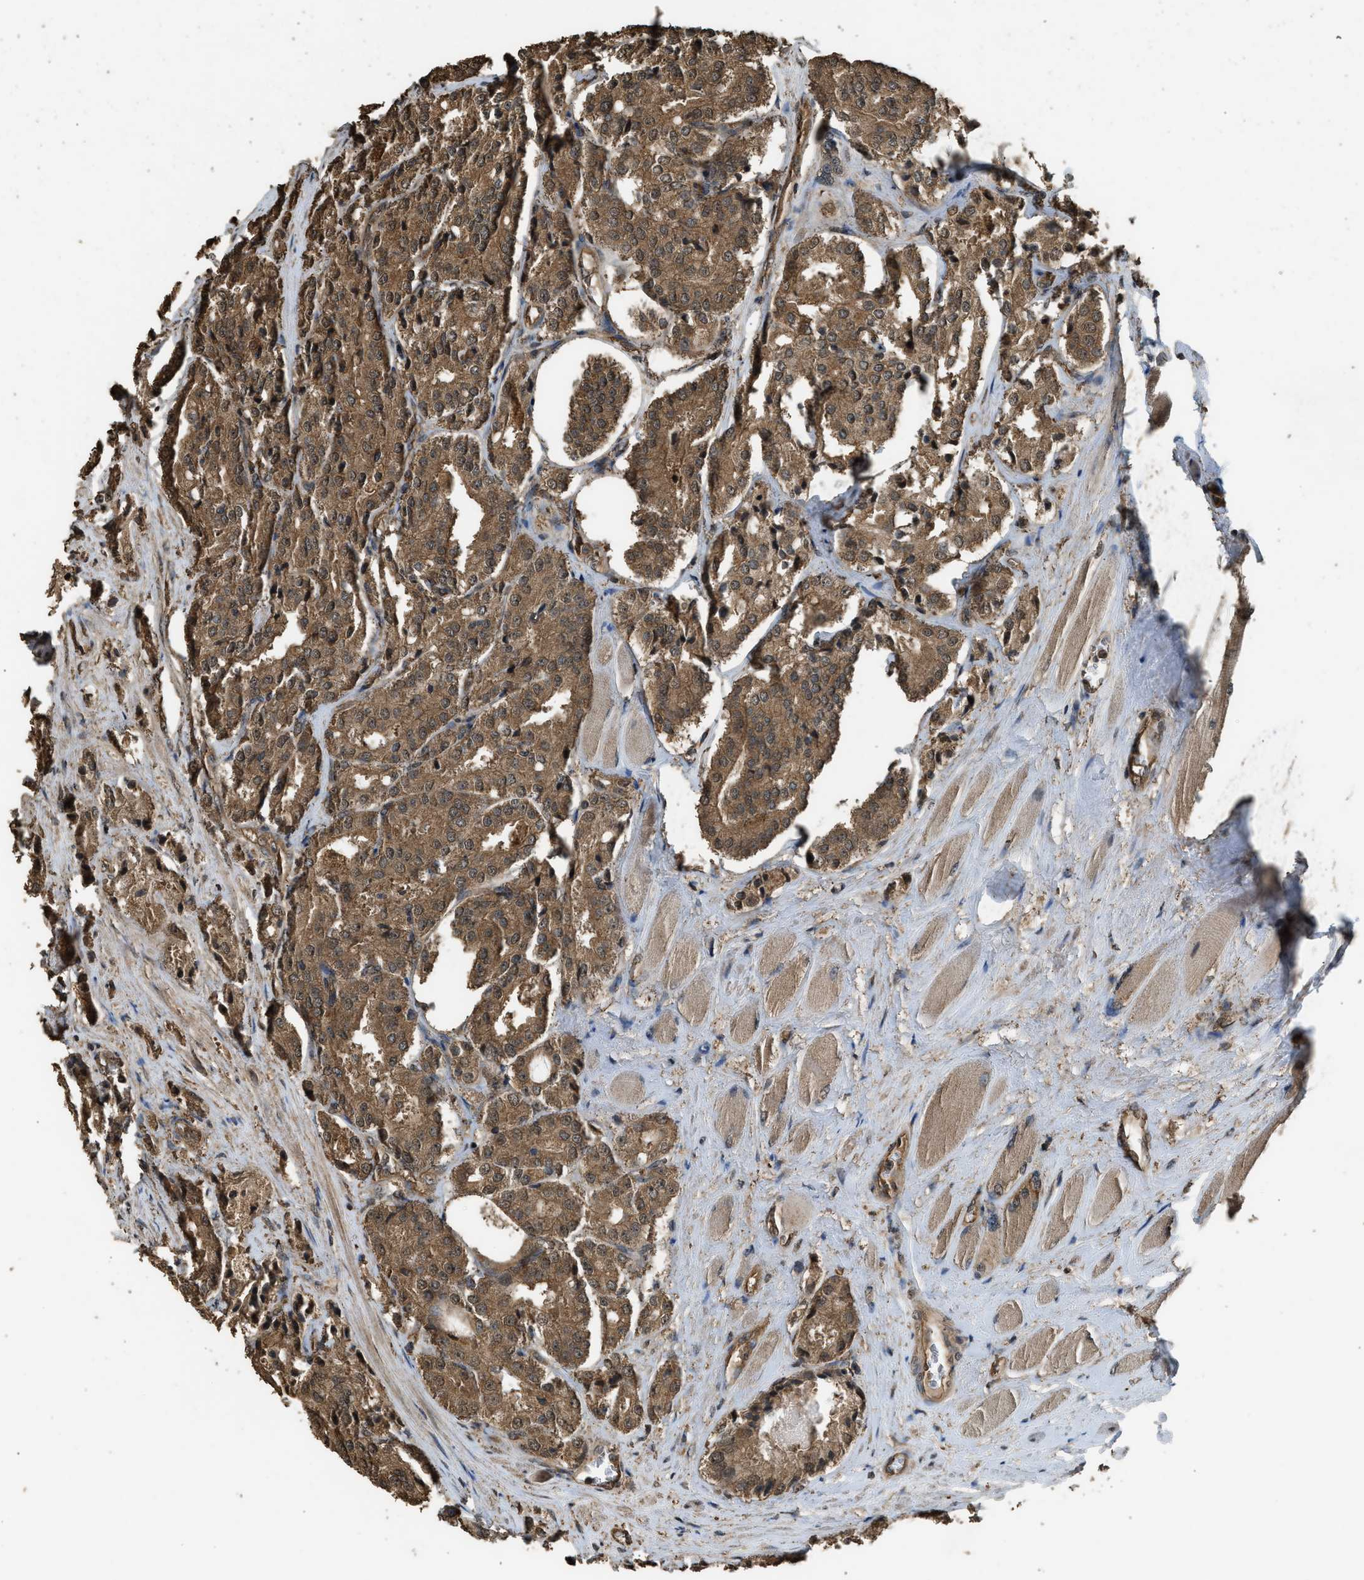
{"staining": {"intensity": "moderate", "quantity": ">75%", "location": "cytoplasmic/membranous"}, "tissue": "prostate cancer", "cell_type": "Tumor cells", "image_type": "cancer", "snomed": [{"axis": "morphology", "description": "Adenocarcinoma, High grade"}, {"axis": "topography", "description": "Prostate"}], "caption": "Prostate cancer stained with immunohistochemistry shows moderate cytoplasmic/membranous staining in approximately >75% of tumor cells.", "gene": "MYBL2", "patient": {"sex": "male", "age": 65}}